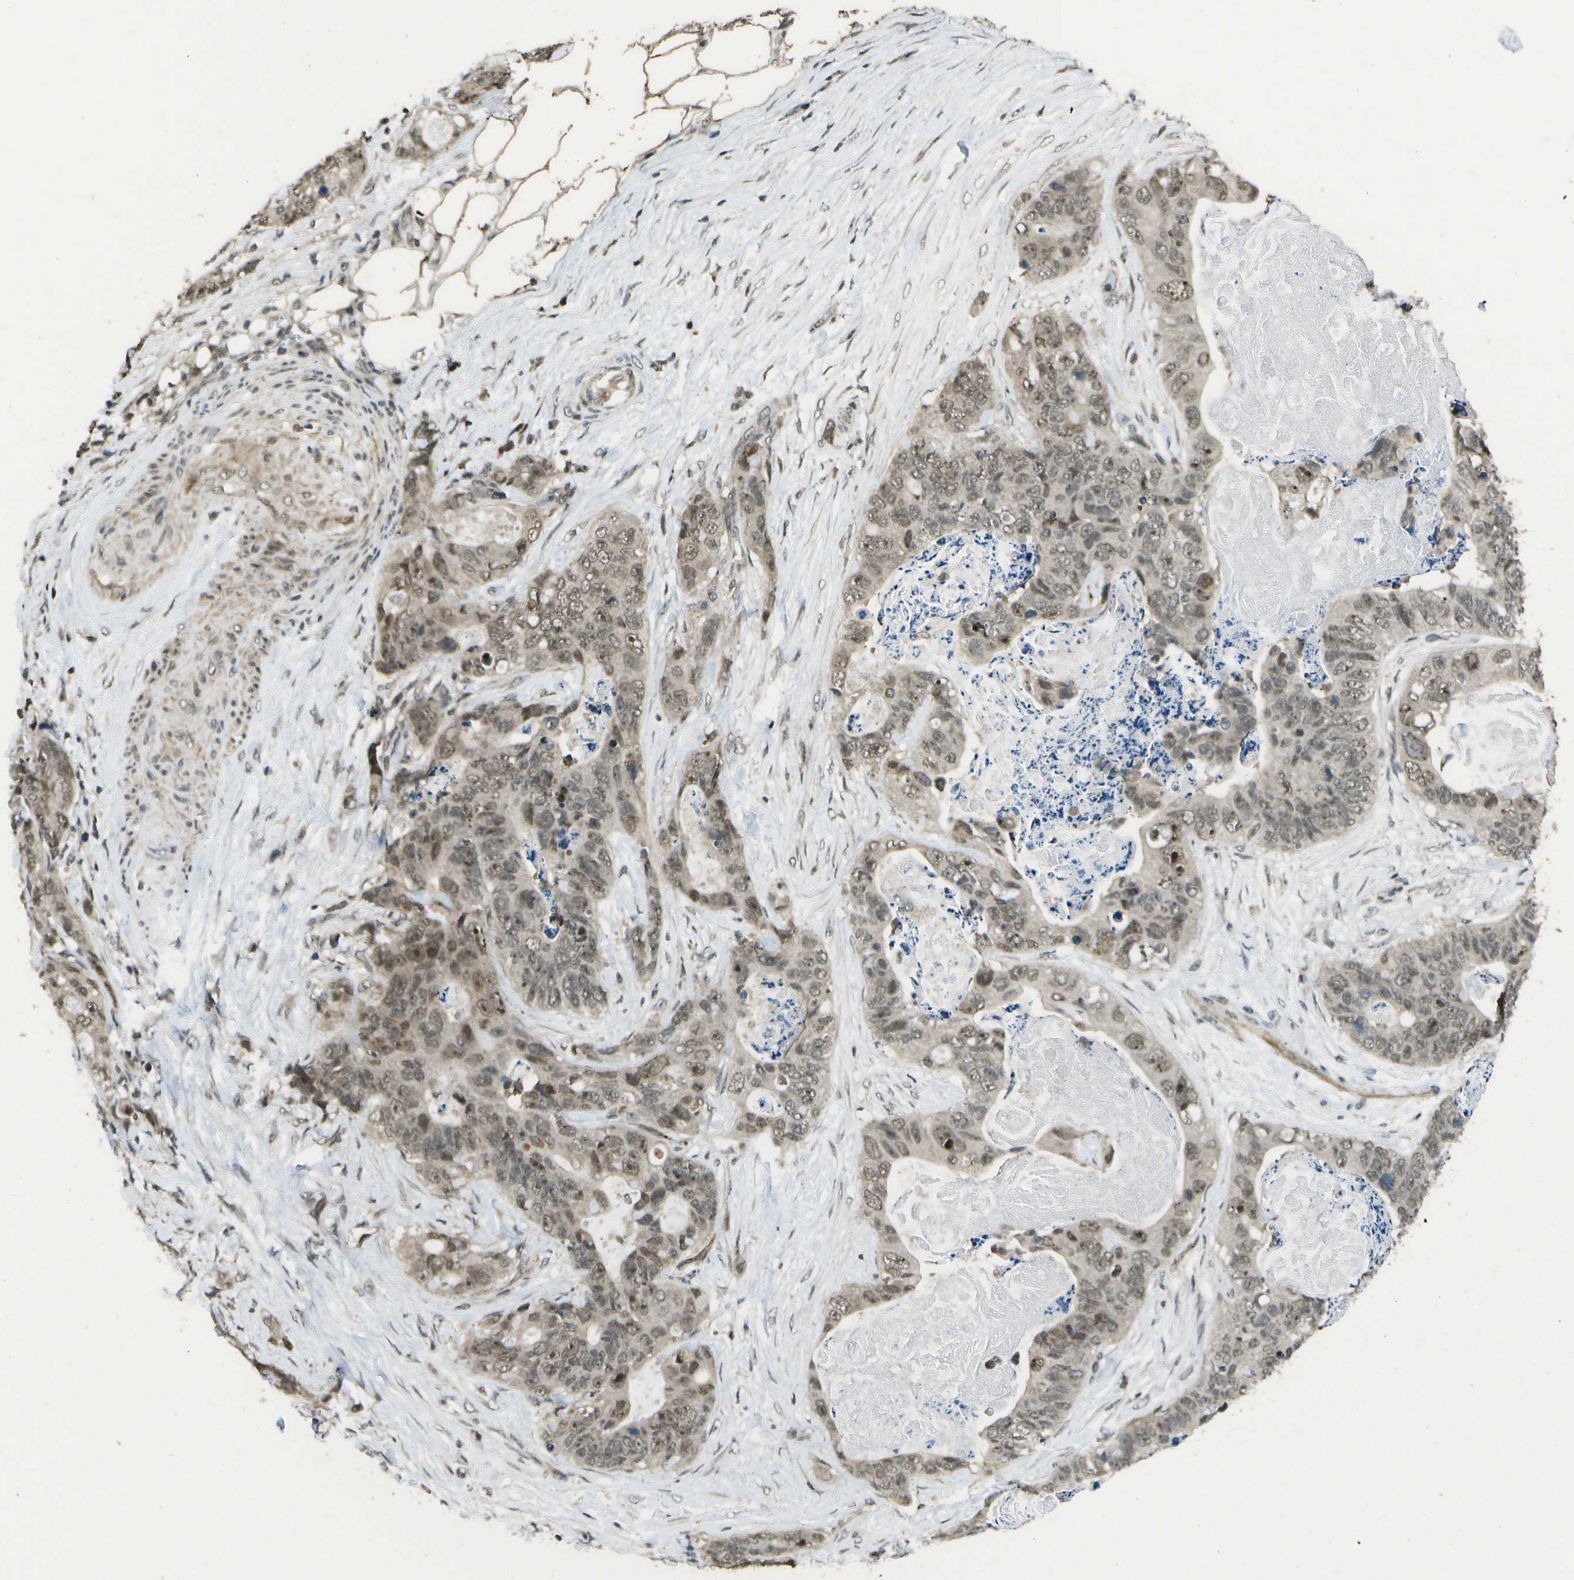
{"staining": {"intensity": "weak", "quantity": ">75%", "location": "nuclear"}, "tissue": "stomach cancer", "cell_type": "Tumor cells", "image_type": "cancer", "snomed": [{"axis": "morphology", "description": "Adenocarcinoma, NOS"}, {"axis": "topography", "description": "Stomach"}], "caption": "Immunohistochemical staining of stomach cancer shows low levels of weak nuclear expression in about >75% of tumor cells.", "gene": "KAT5", "patient": {"sex": "female", "age": 89}}